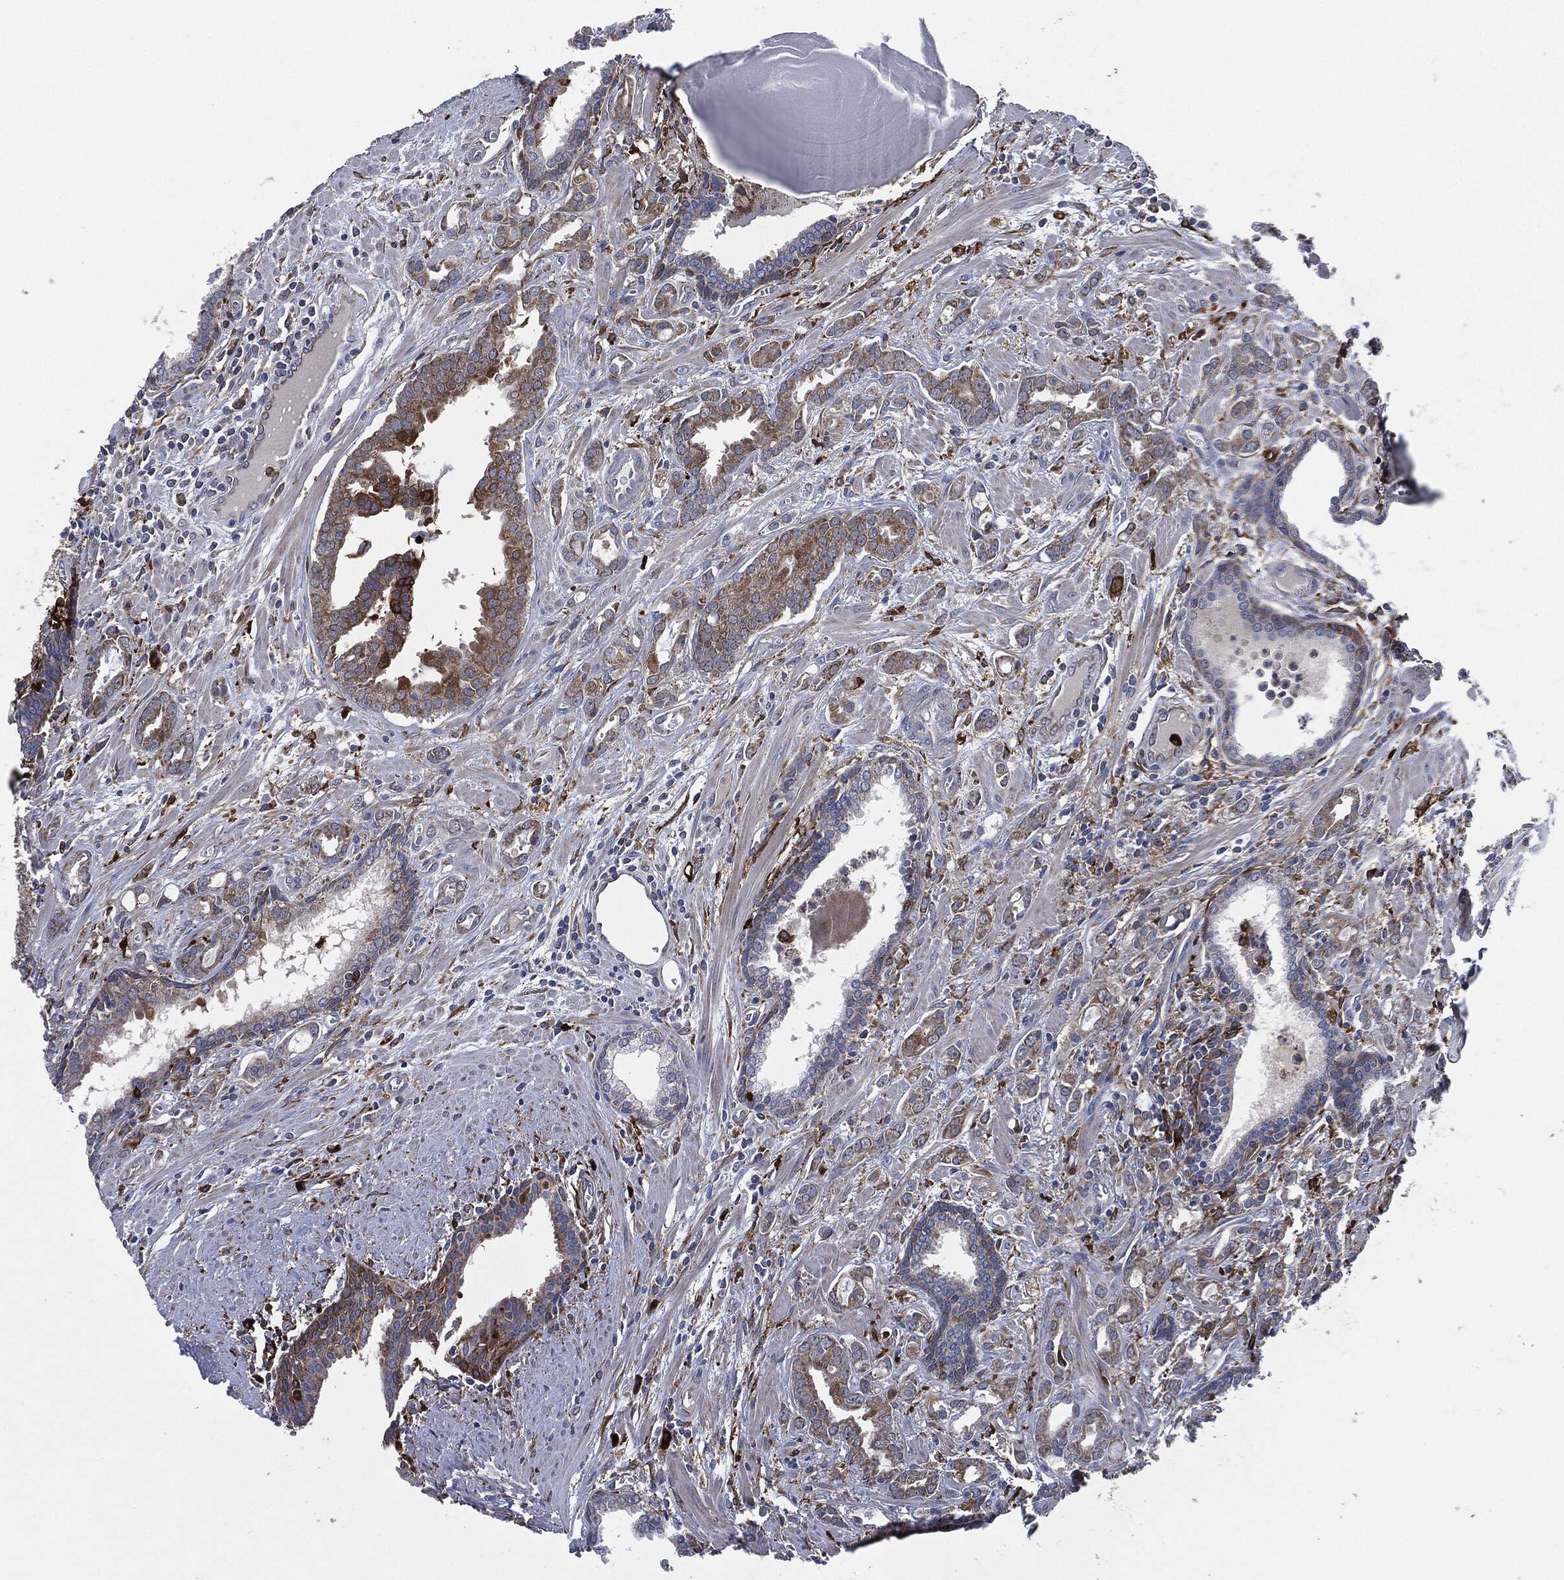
{"staining": {"intensity": "moderate", "quantity": "25%-75%", "location": "cytoplasmic/membranous"}, "tissue": "prostate cancer", "cell_type": "Tumor cells", "image_type": "cancer", "snomed": [{"axis": "morphology", "description": "Adenocarcinoma, NOS"}, {"axis": "topography", "description": "Prostate"}], "caption": "Moderate cytoplasmic/membranous protein staining is seen in about 25%-75% of tumor cells in adenocarcinoma (prostate).", "gene": "TMEM11", "patient": {"sex": "male", "age": 57}}